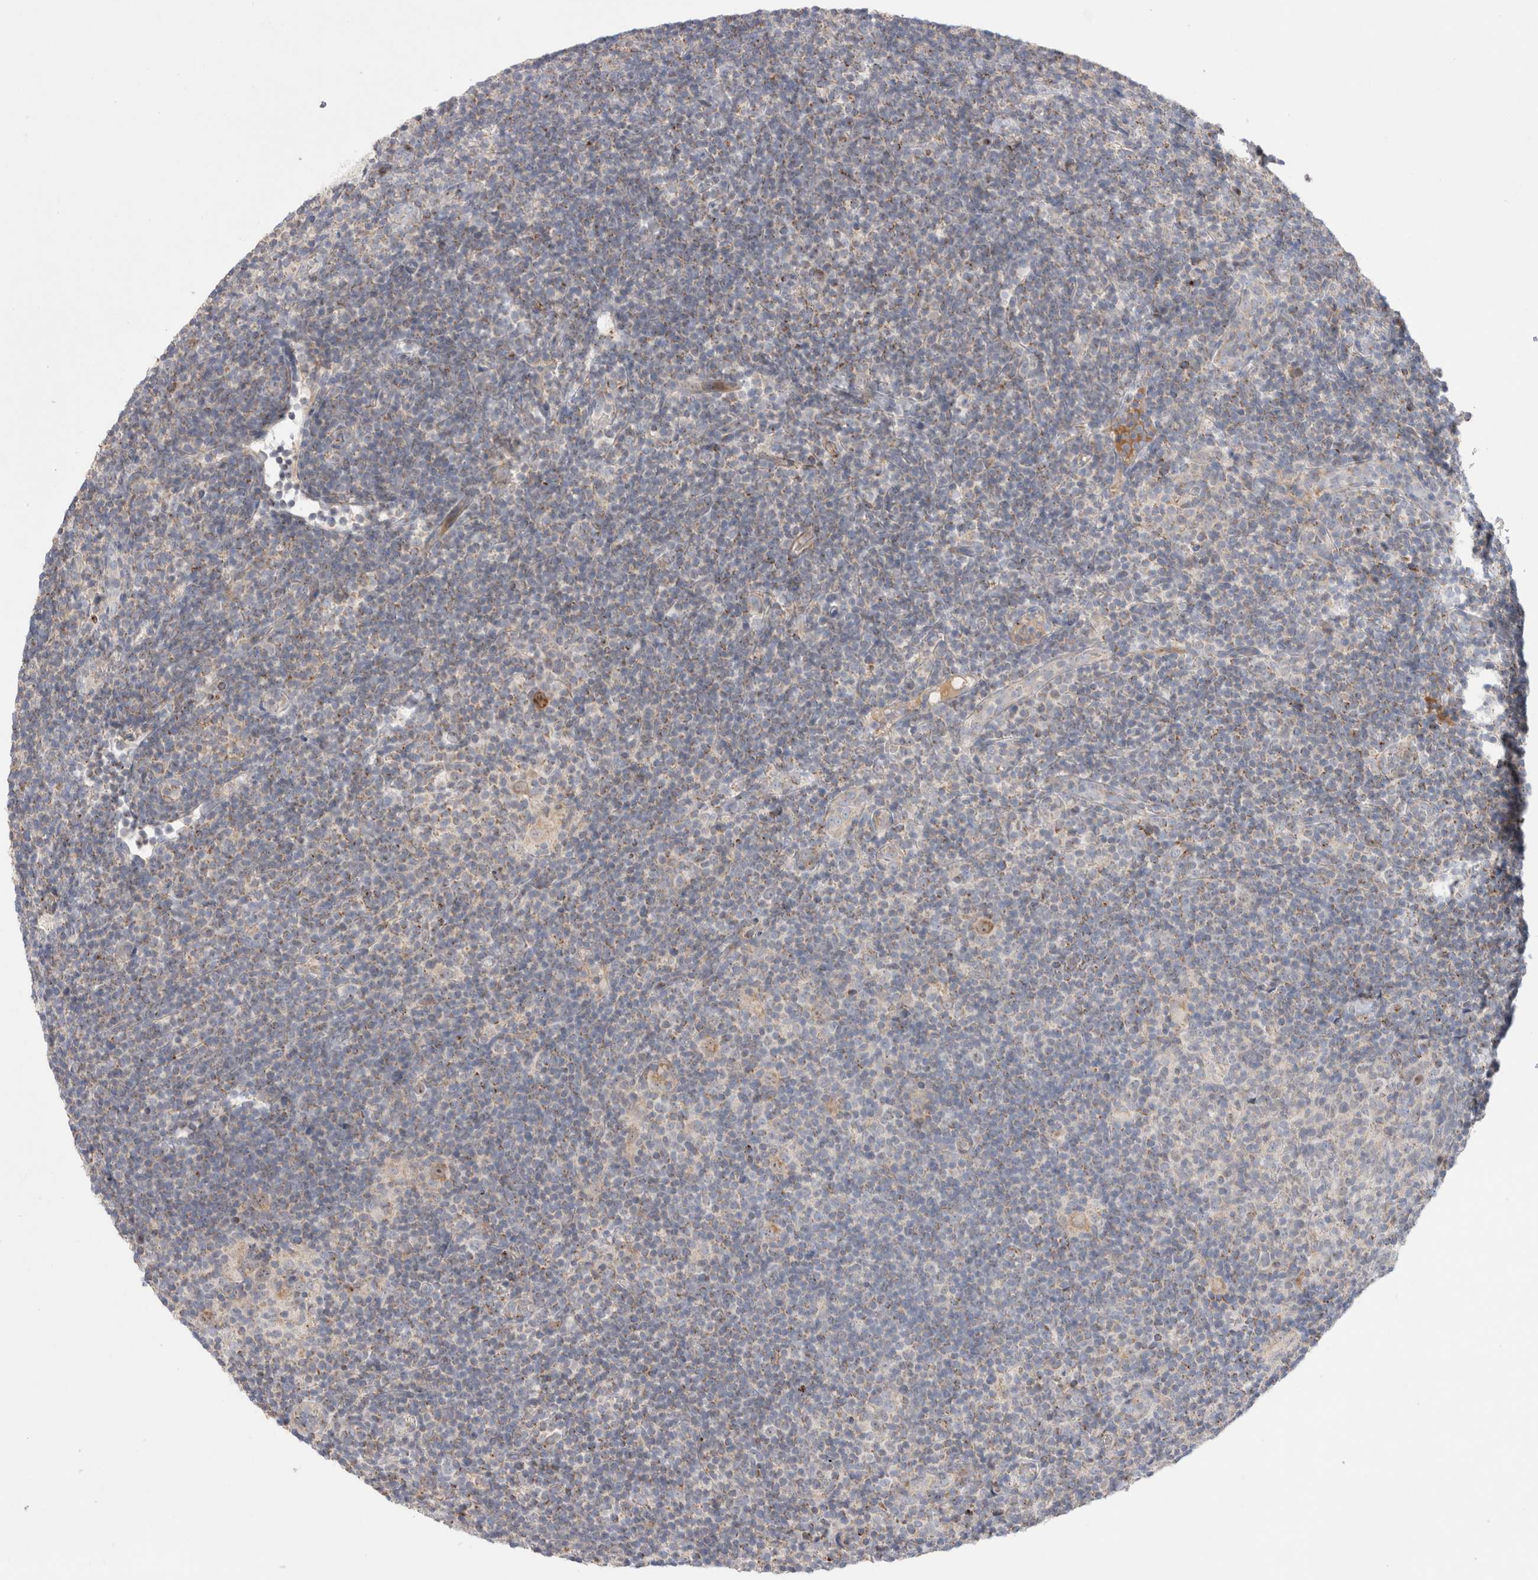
{"staining": {"intensity": "moderate", "quantity": ">75%", "location": "cytoplasmic/membranous,nuclear"}, "tissue": "lymphoma", "cell_type": "Tumor cells", "image_type": "cancer", "snomed": [{"axis": "morphology", "description": "Hodgkin's disease, NOS"}, {"axis": "topography", "description": "Lymph node"}], "caption": "This micrograph shows immunohistochemistry (IHC) staining of lymphoma, with medium moderate cytoplasmic/membranous and nuclear staining in approximately >75% of tumor cells.", "gene": "CHADL", "patient": {"sex": "female", "age": 57}}